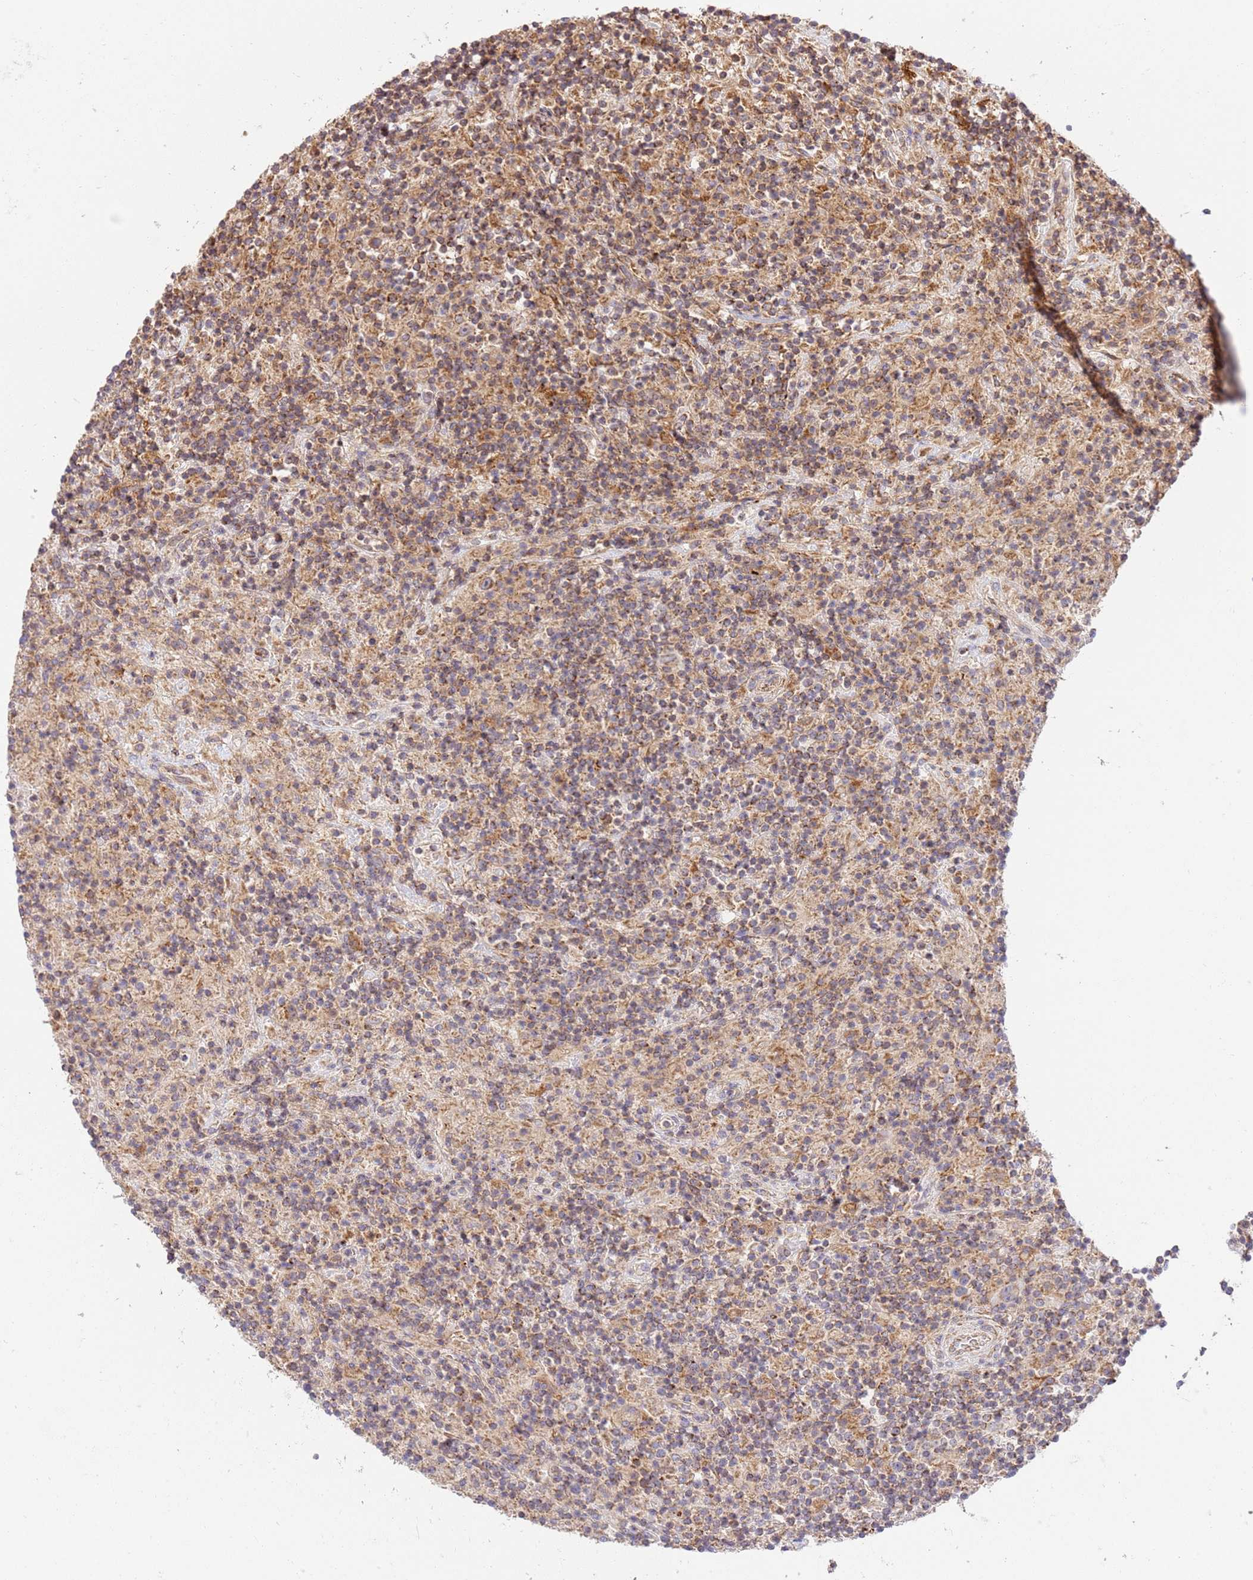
{"staining": {"intensity": "weak", "quantity": "25%-75%", "location": "cytoplasmic/membranous"}, "tissue": "lymphoma", "cell_type": "Tumor cells", "image_type": "cancer", "snomed": [{"axis": "morphology", "description": "Hodgkin's disease, NOS"}, {"axis": "topography", "description": "Lymph node"}], "caption": "This micrograph exhibits lymphoma stained with immunohistochemistry to label a protein in brown. The cytoplasmic/membranous of tumor cells show weak positivity for the protein. Nuclei are counter-stained blue.", "gene": "SPATA2L", "patient": {"sex": "male", "age": 70}}